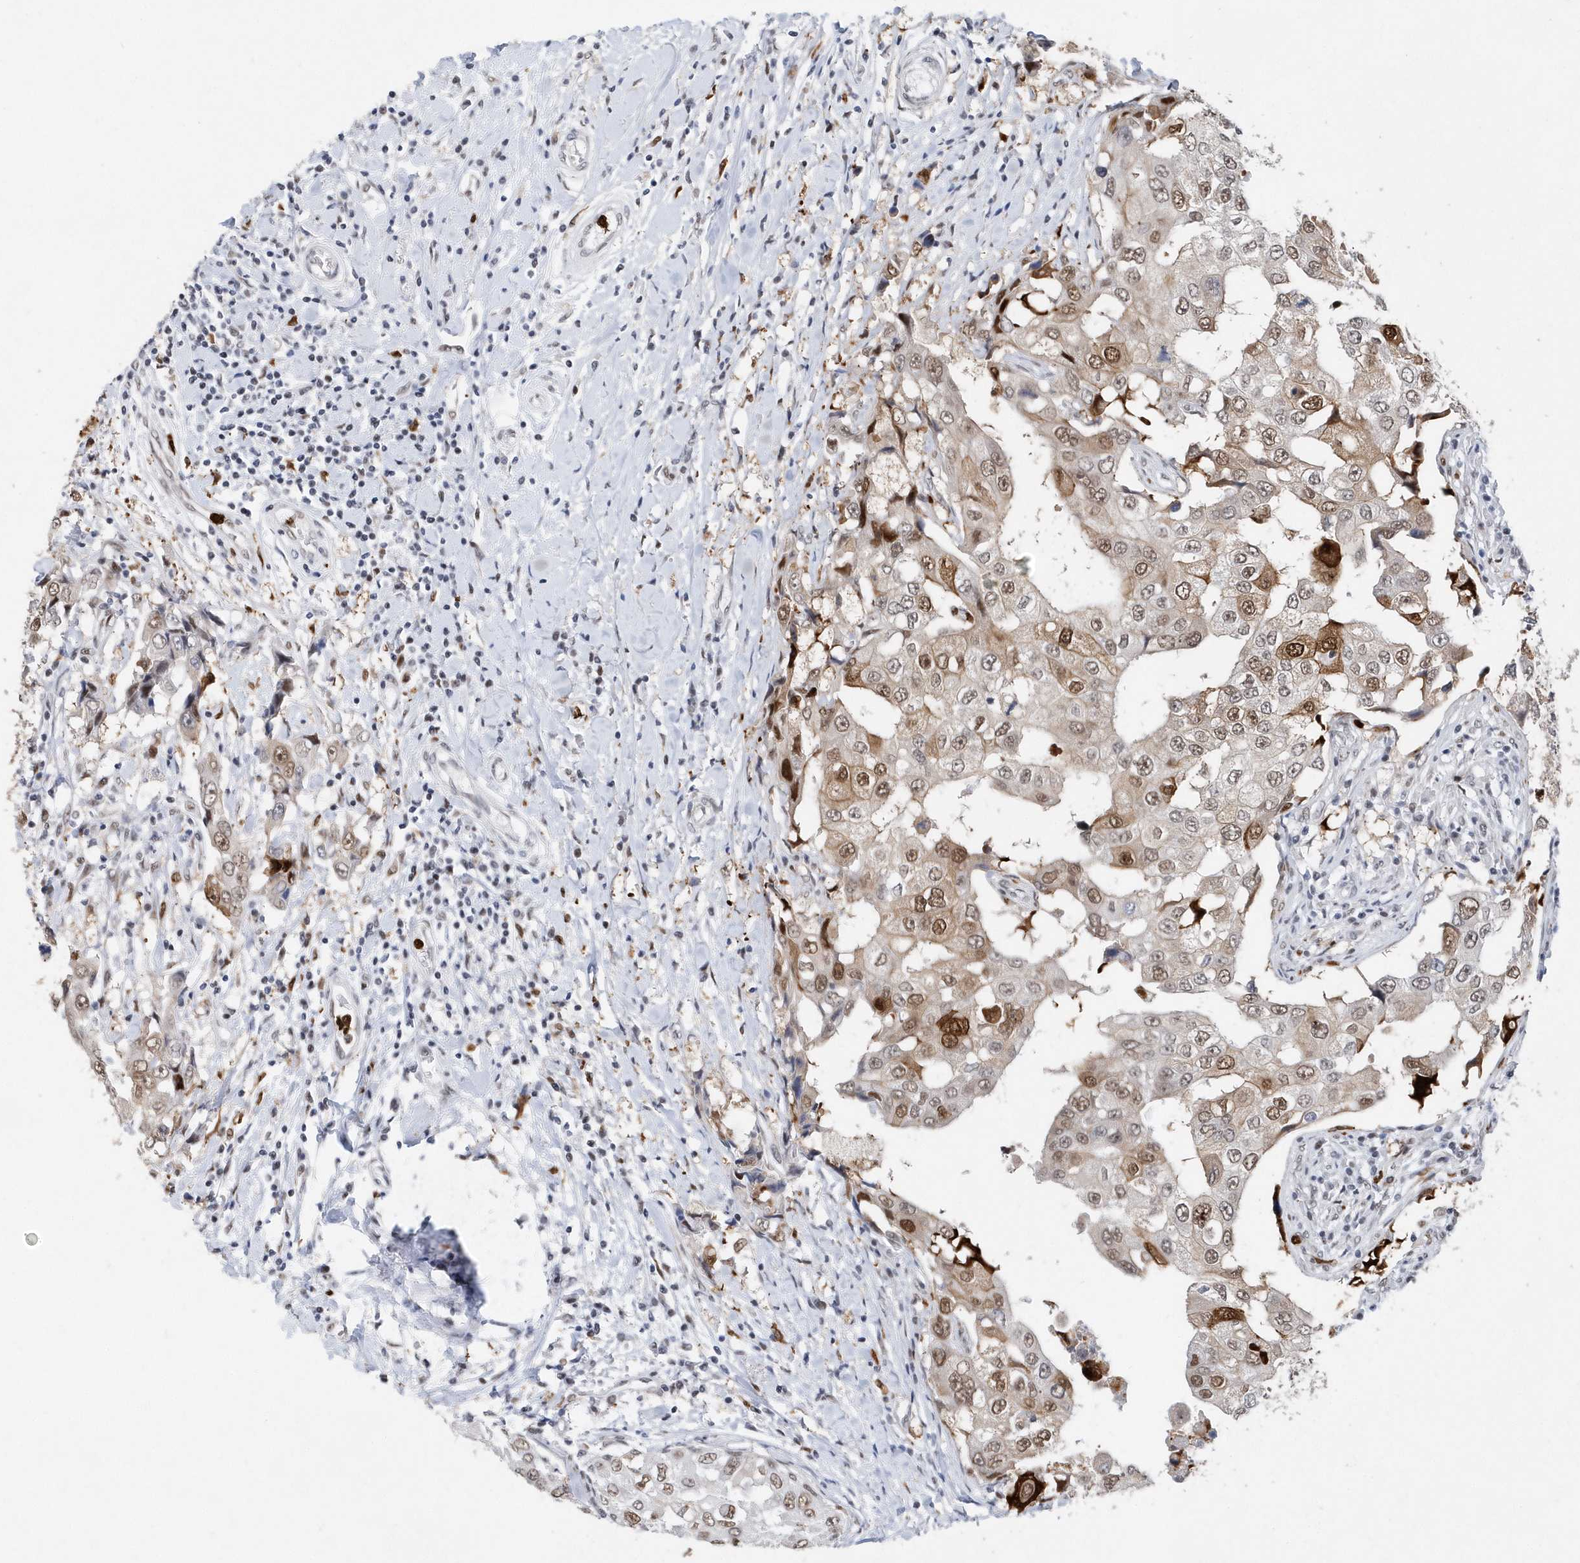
{"staining": {"intensity": "moderate", "quantity": ">75%", "location": "nuclear"}, "tissue": "breast cancer", "cell_type": "Tumor cells", "image_type": "cancer", "snomed": [{"axis": "morphology", "description": "Duct carcinoma"}, {"axis": "topography", "description": "Breast"}], "caption": "The histopathology image shows staining of infiltrating ductal carcinoma (breast), revealing moderate nuclear protein positivity (brown color) within tumor cells. The staining was performed using DAB (3,3'-diaminobenzidine) to visualize the protein expression in brown, while the nuclei were stained in blue with hematoxylin (Magnification: 20x).", "gene": "RPP30", "patient": {"sex": "female", "age": 27}}